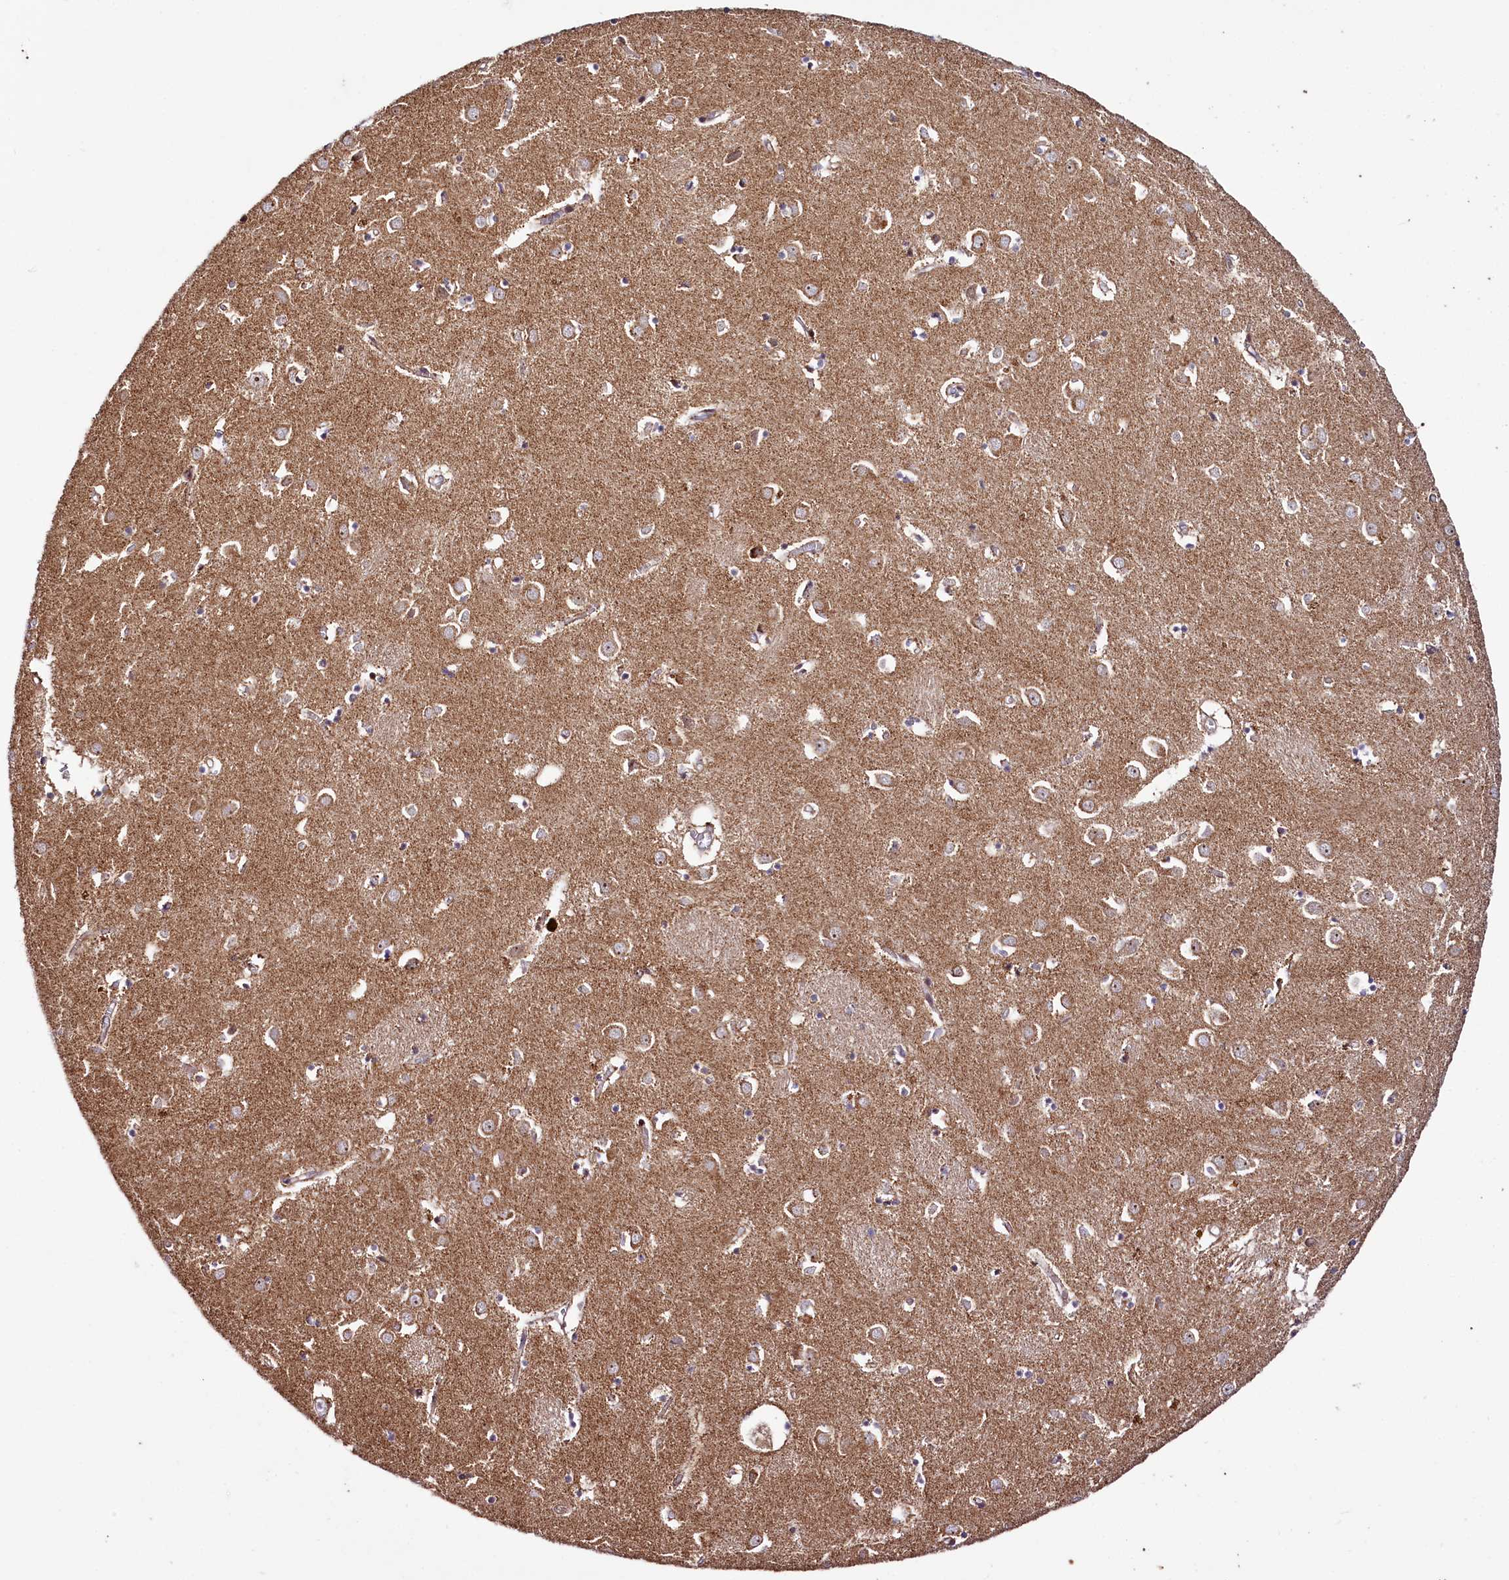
{"staining": {"intensity": "moderate", "quantity": "<25%", "location": "cytoplasmic/membranous"}, "tissue": "caudate", "cell_type": "Glial cells", "image_type": "normal", "snomed": [{"axis": "morphology", "description": "Normal tissue, NOS"}, {"axis": "topography", "description": "Lateral ventricle wall"}], "caption": "Glial cells demonstrate low levels of moderate cytoplasmic/membranous expression in about <25% of cells in normal caudate.", "gene": "ST7", "patient": {"sex": "male", "age": 70}}